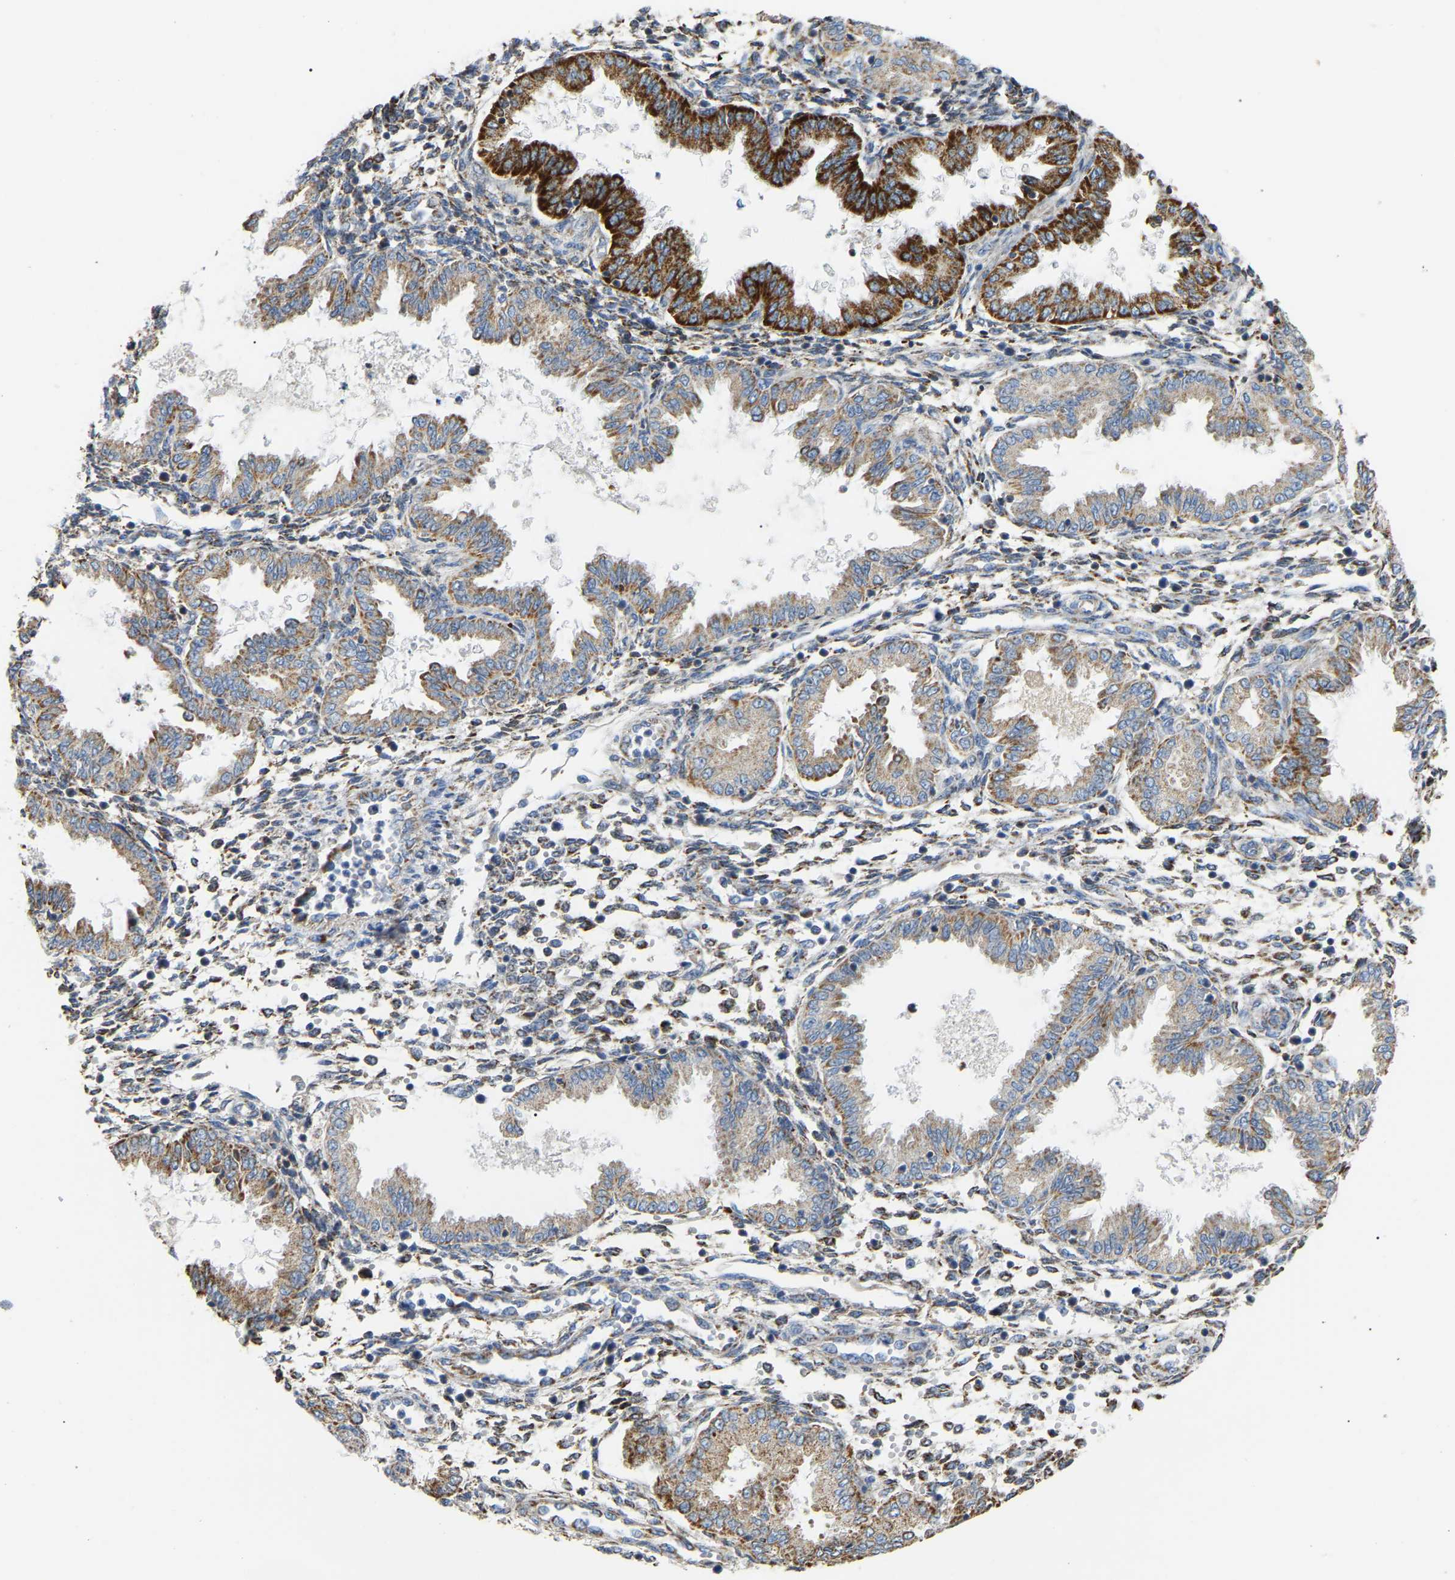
{"staining": {"intensity": "moderate", "quantity": ">75%", "location": "cytoplasmic/membranous"}, "tissue": "endometrium", "cell_type": "Cells in endometrial stroma", "image_type": "normal", "snomed": [{"axis": "morphology", "description": "Normal tissue, NOS"}, {"axis": "topography", "description": "Endometrium"}], "caption": "DAB (3,3'-diaminobenzidine) immunohistochemical staining of benign endometrium exhibits moderate cytoplasmic/membranous protein expression in approximately >75% of cells in endometrial stroma.", "gene": "HIBADH", "patient": {"sex": "female", "age": 33}}